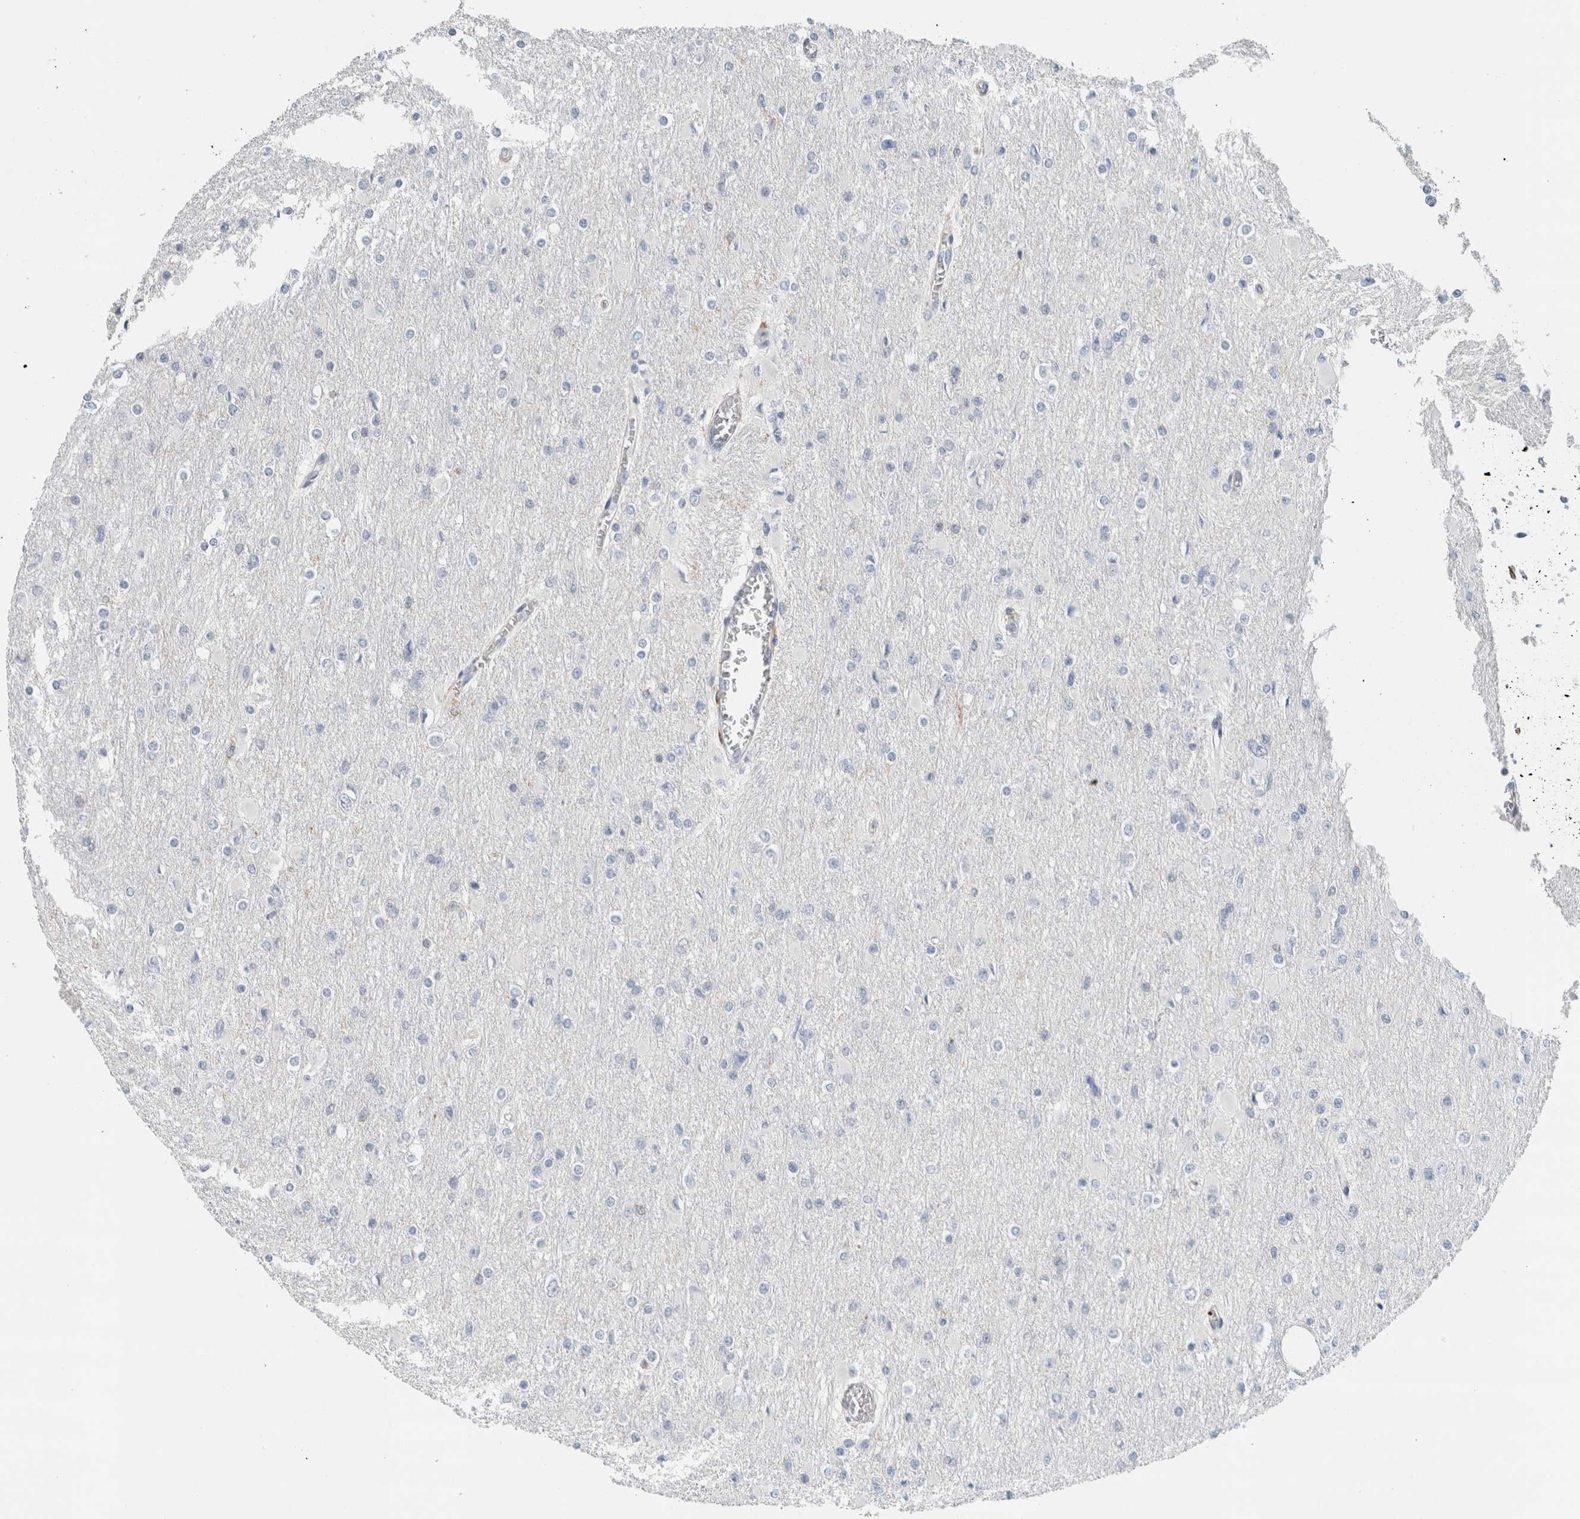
{"staining": {"intensity": "negative", "quantity": "none", "location": "none"}, "tissue": "glioma", "cell_type": "Tumor cells", "image_type": "cancer", "snomed": [{"axis": "morphology", "description": "Glioma, malignant, High grade"}, {"axis": "topography", "description": "Cerebral cortex"}], "caption": "An image of human high-grade glioma (malignant) is negative for staining in tumor cells.", "gene": "LY86", "patient": {"sex": "female", "age": 36}}